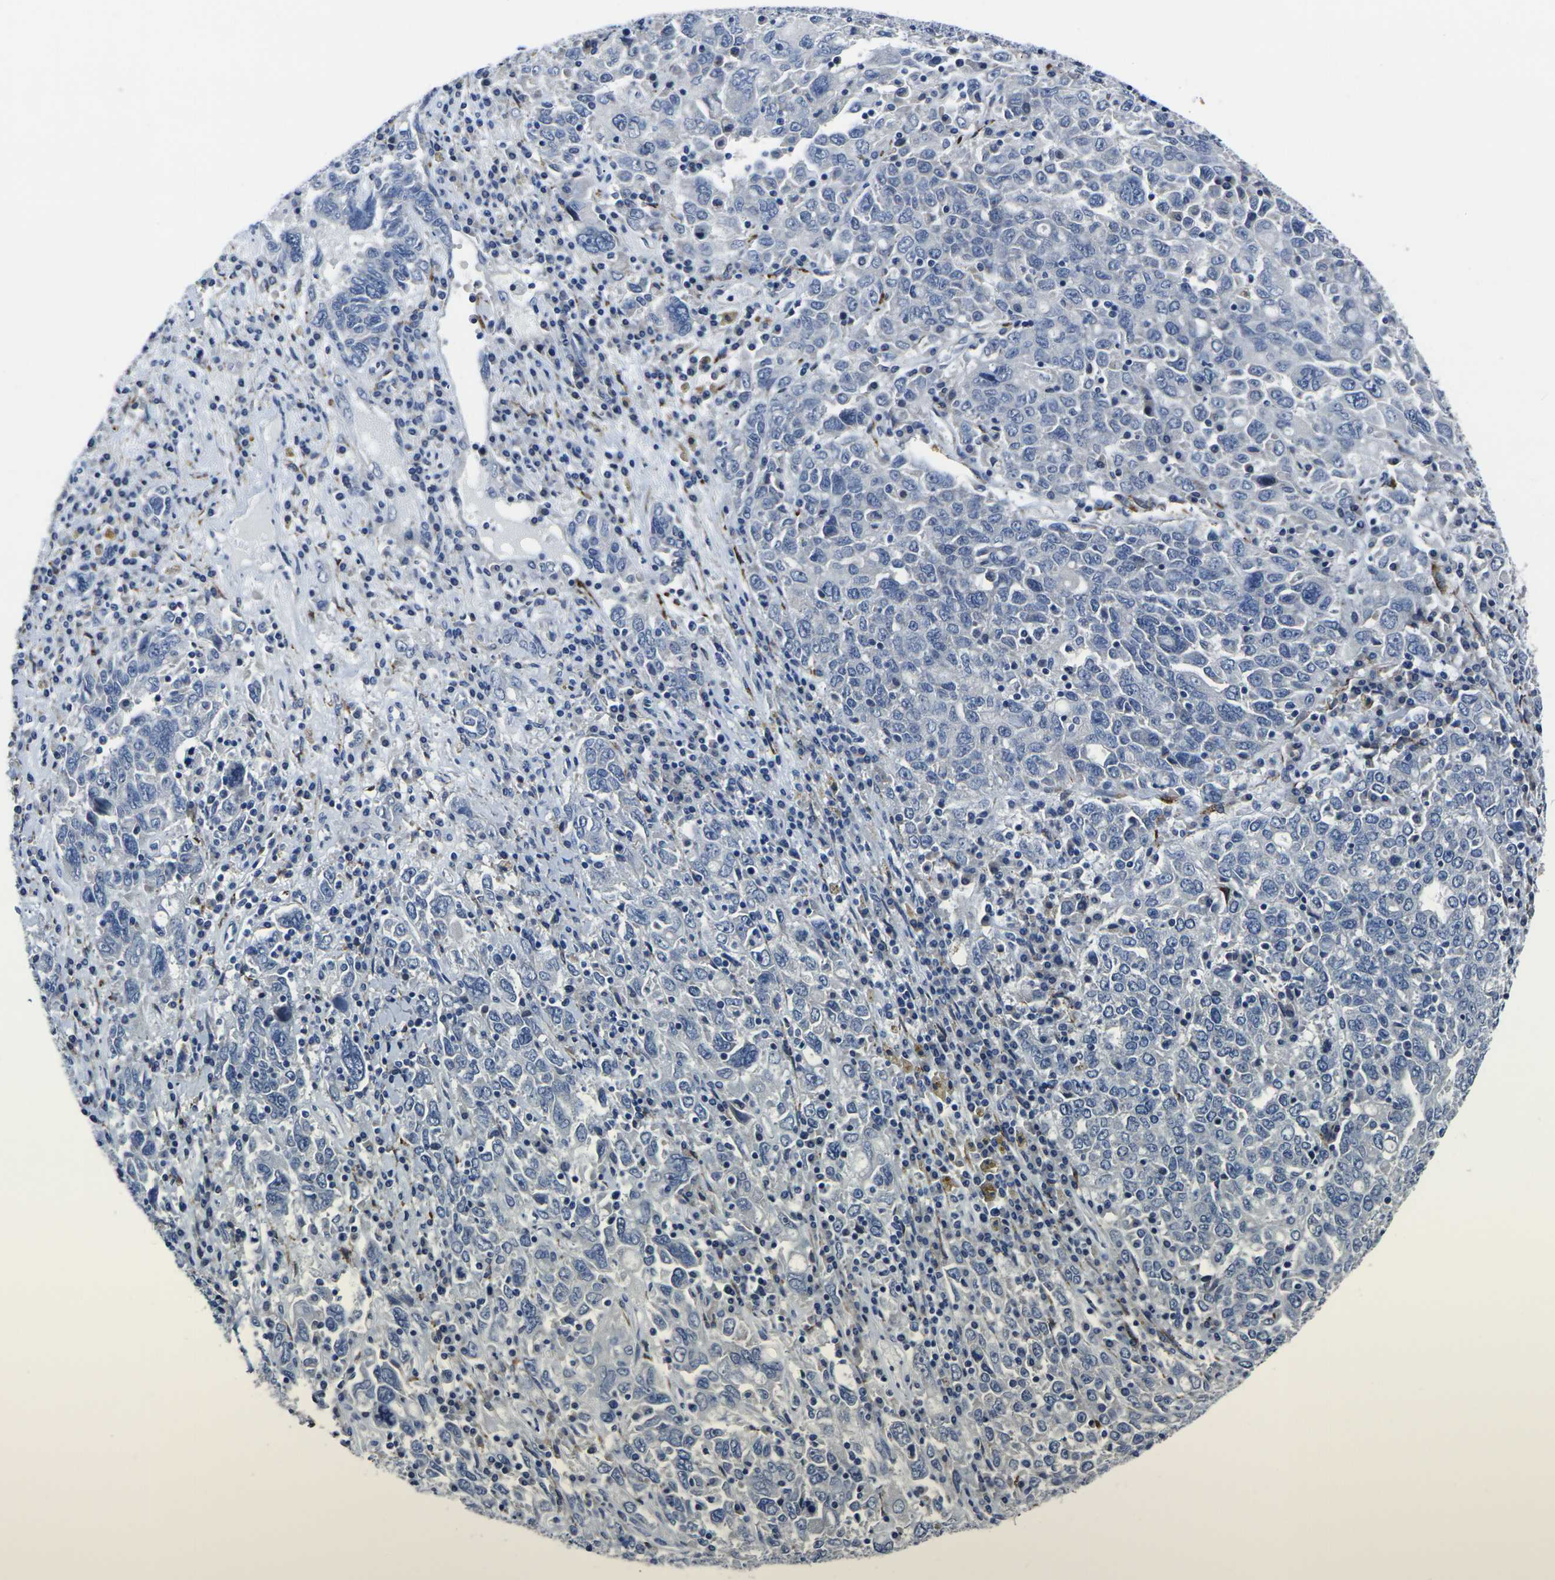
{"staining": {"intensity": "negative", "quantity": "none", "location": "none"}, "tissue": "ovarian cancer", "cell_type": "Tumor cells", "image_type": "cancer", "snomed": [{"axis": "morphology", "description": "Carcinoma, endometroid"}, {"axis": "topography", "description": "Ovary"}], "caption": "DAB (3,3'-diaminobenzidine) immunohistochemical staining of endometroid carcinoma (ovarian) demonstrates no significant staining in tumor cells.", "gene": "CYP2C8", "patient": {"sex": "female", "age": 62}}